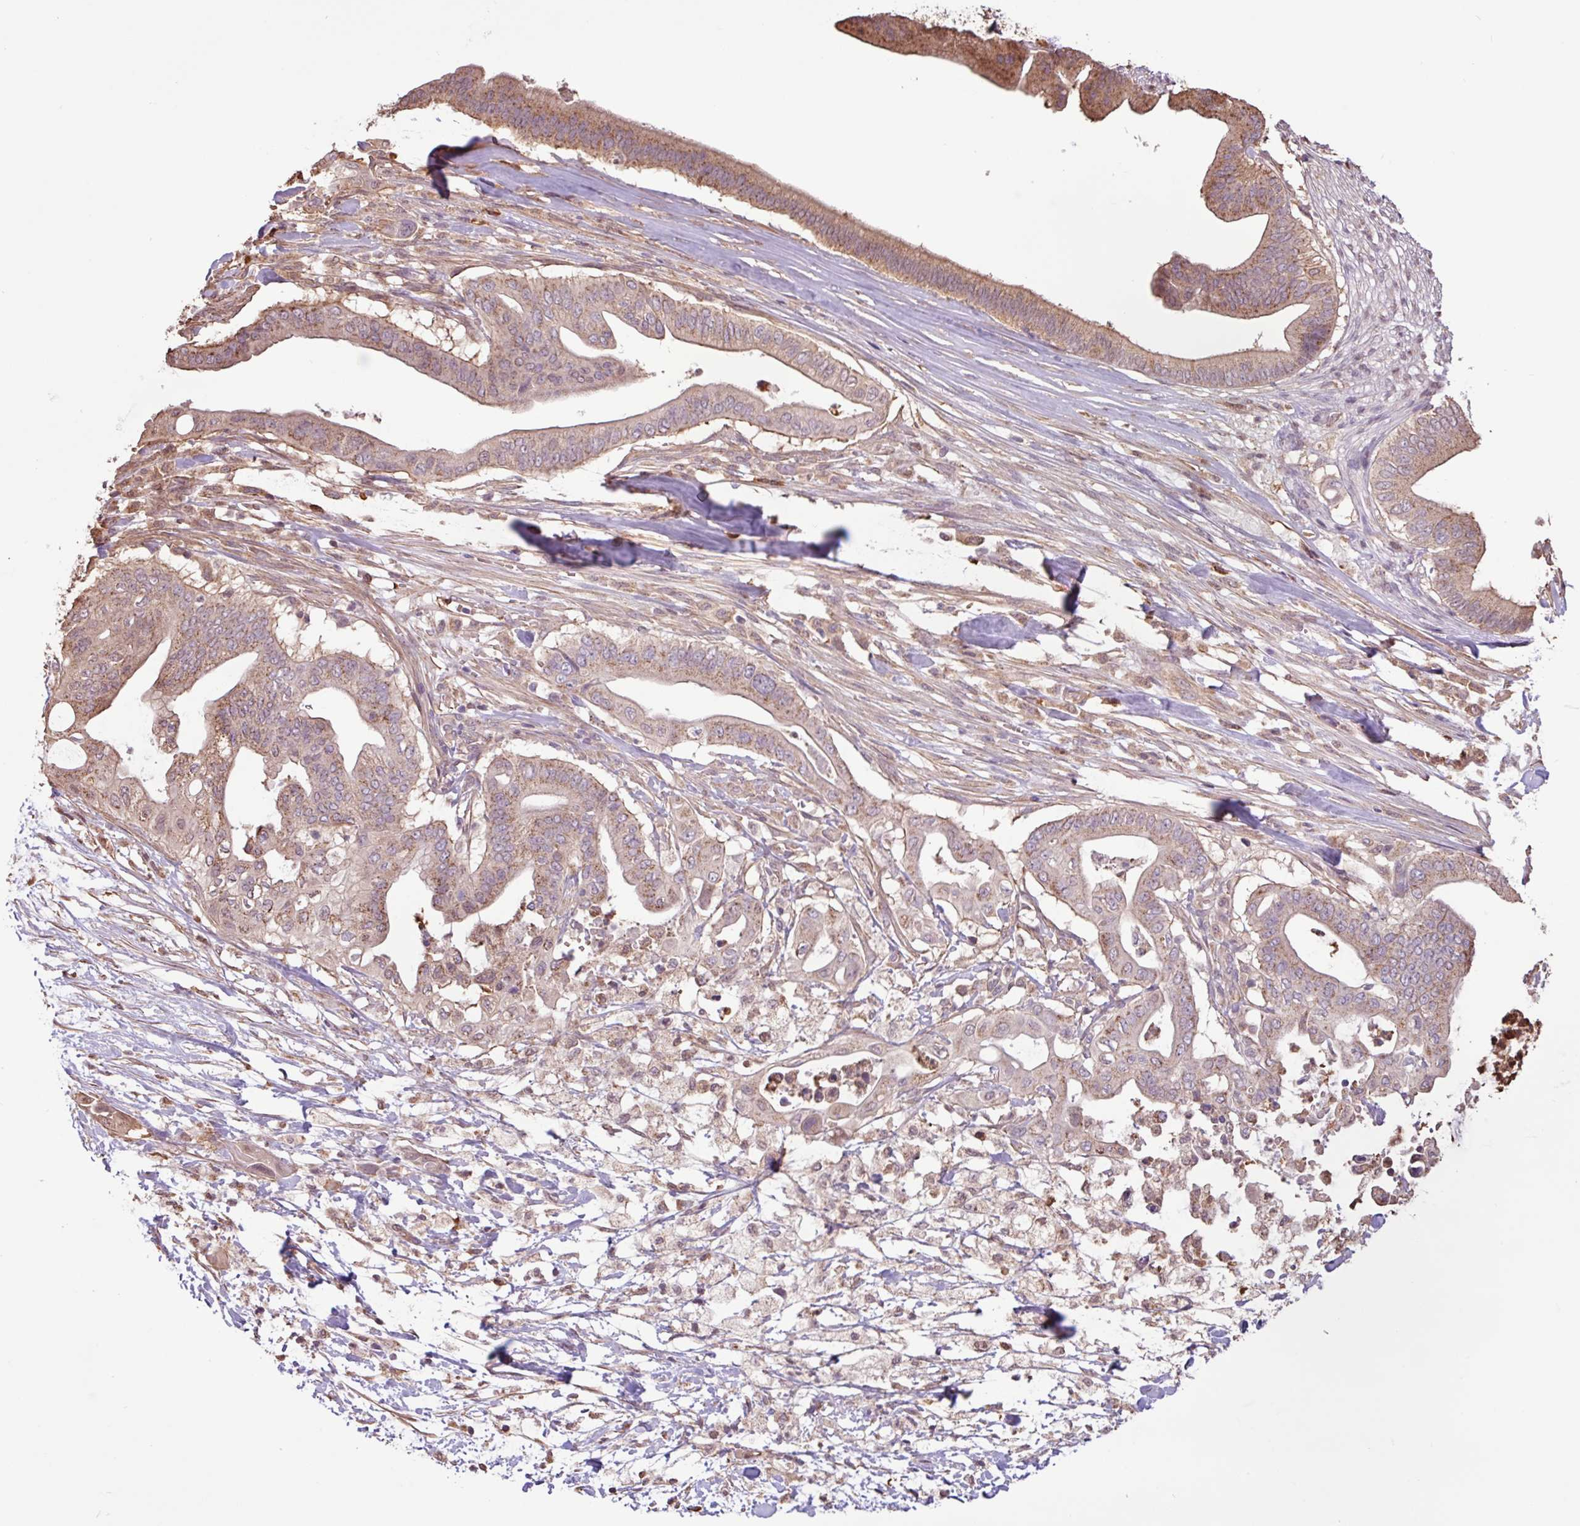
{"staining": {"intensity": "moderate", "quantity": "25%-75%", "location": "cytoplasmic/membranous"}, "tissue": "pancreatic cancer", "cell_type": "Tumor cells", "image_type": "cancer", "snomed": [{"axis": "morphology", "description": "Adenocarcinoma, NOS"}, {"axis": "topography", "description": "Pancreas"}], "caption": "IHC staining of pancreatic cancer (adenocarcinoma), which exhibits medium levels of moderate cytoplasmic/membranous expression in about 25%-75% of tumor cells indicating moderate cytoplasmic/membranous protein staining. The staining was performed using DAB (3,3'-diaminobenzidine) (brown) for protein detection and nuclei were counterstained in hematoxylin (blue).", "gene": "CHST11", "patient": {"sex": "male", "age": 68}}